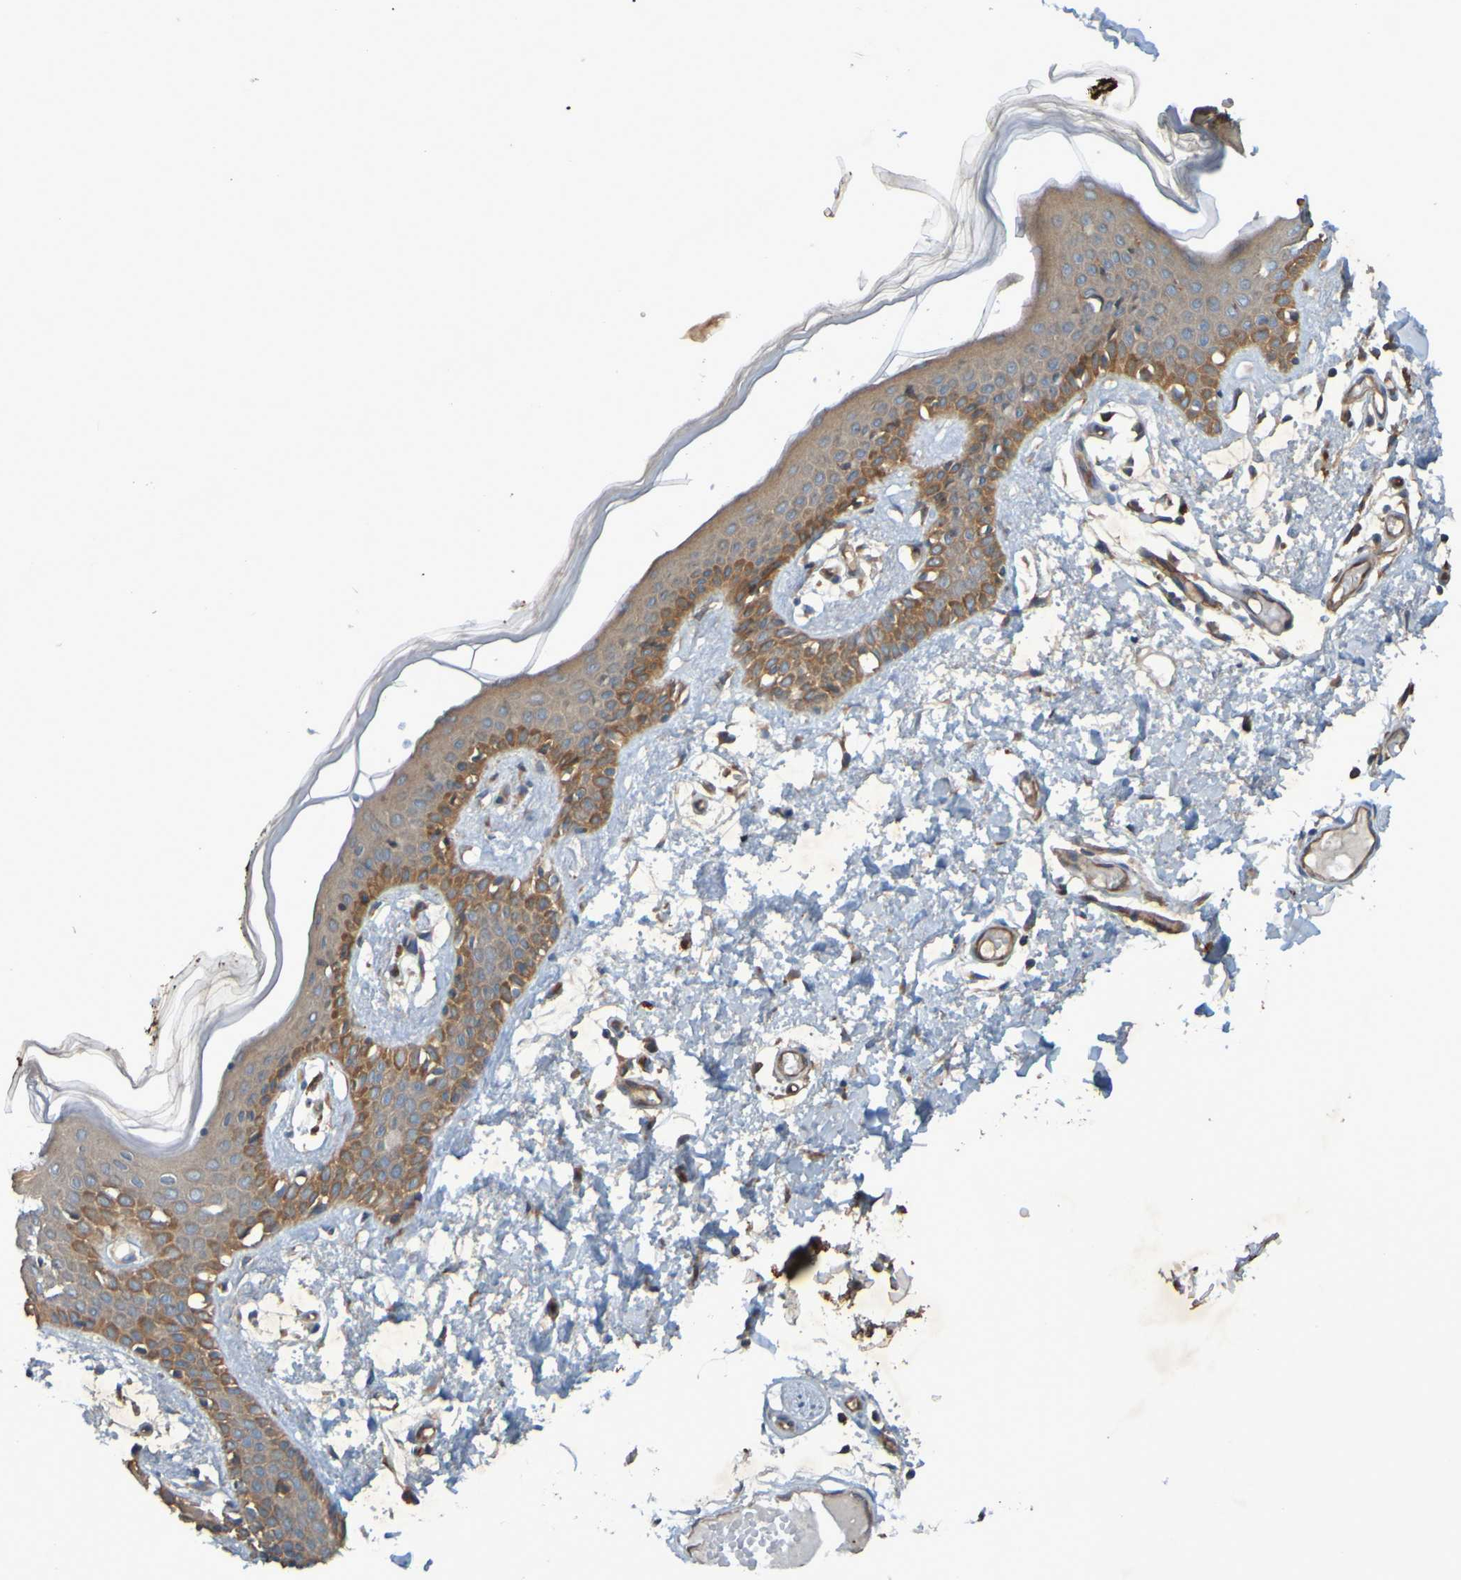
{"staining": {"intensity": "negative", "quantity": "none", "location": "none"}, "tissue": "skin", "cell_type": "Fibroblasts", "image_type": "normal", "snomed": [{"axis": "morphology", "description": "Normal tissue, NOS"}, {"axis": "topography", "description": "Skin"}], "caption": "Fibroblasts show no significant expression in unremarkable skin. (Stains: DAB immunohistochemistry (IHC) with hematoxylin counter stain, Microscopy: brightfield microscopy at high magnification).", "gene": "DNAJC4", "patient": {"sex": "male", "age": 53}}